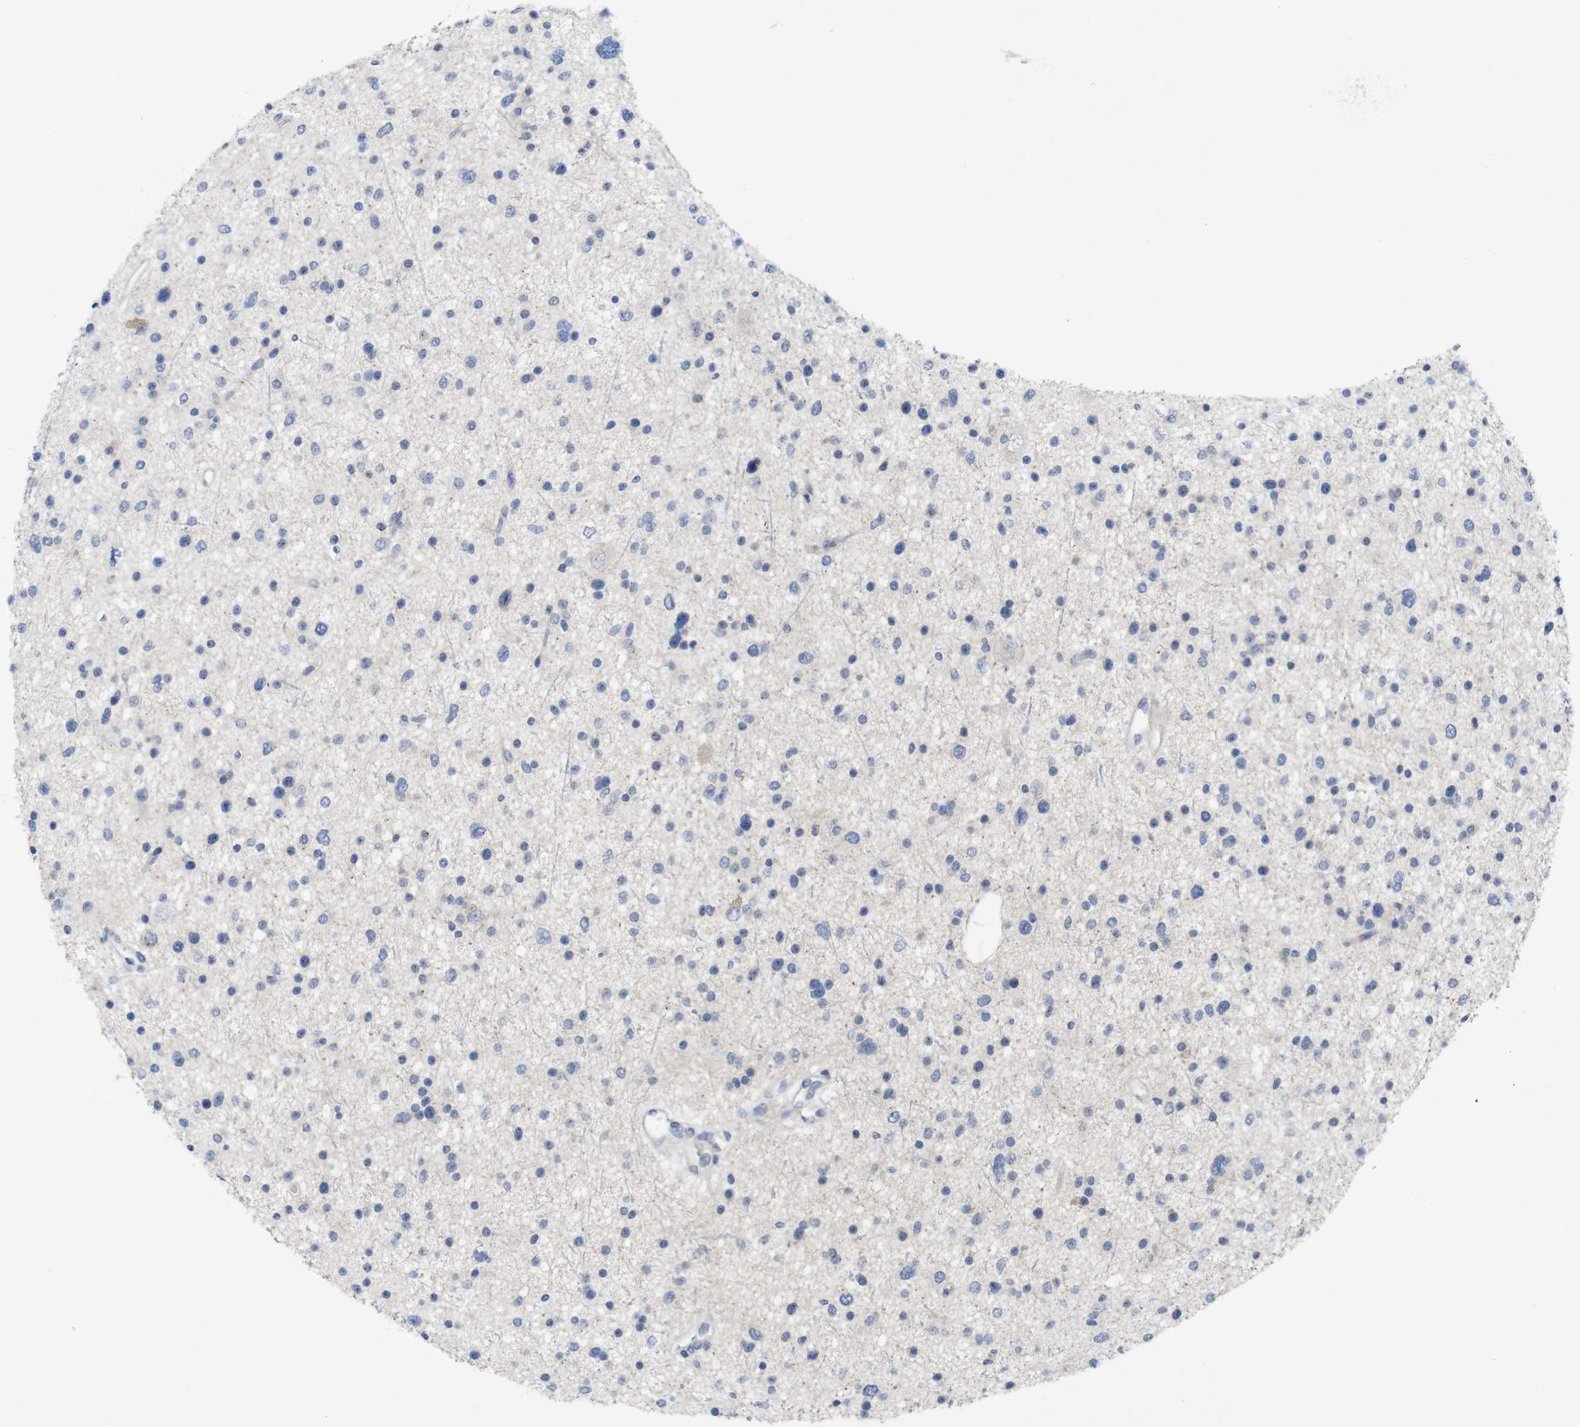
{"staining": {"intensity": "weak", "quantity": "<25%", "location": "cytoplasmic/membranous"}, "tissue": "glioma", "cell_type": "Tumor cells", "image_type": "cancer", "snomed": [{"axis": "morphology", "description": "Glioma, malignant, Low grade"}, {"axis": "topography", "description": "Brain"}], "caption": "Immunohistochemistry (IHC) of malignant glioma (low-grade) reveals no expression in tumor cells. (DAB (3,3'-diaminobenzidine) immunohistochemistry (IHC), high magnification).", "gene": "SLAMF7", "patient": {"sex": "female", "age": 37}}